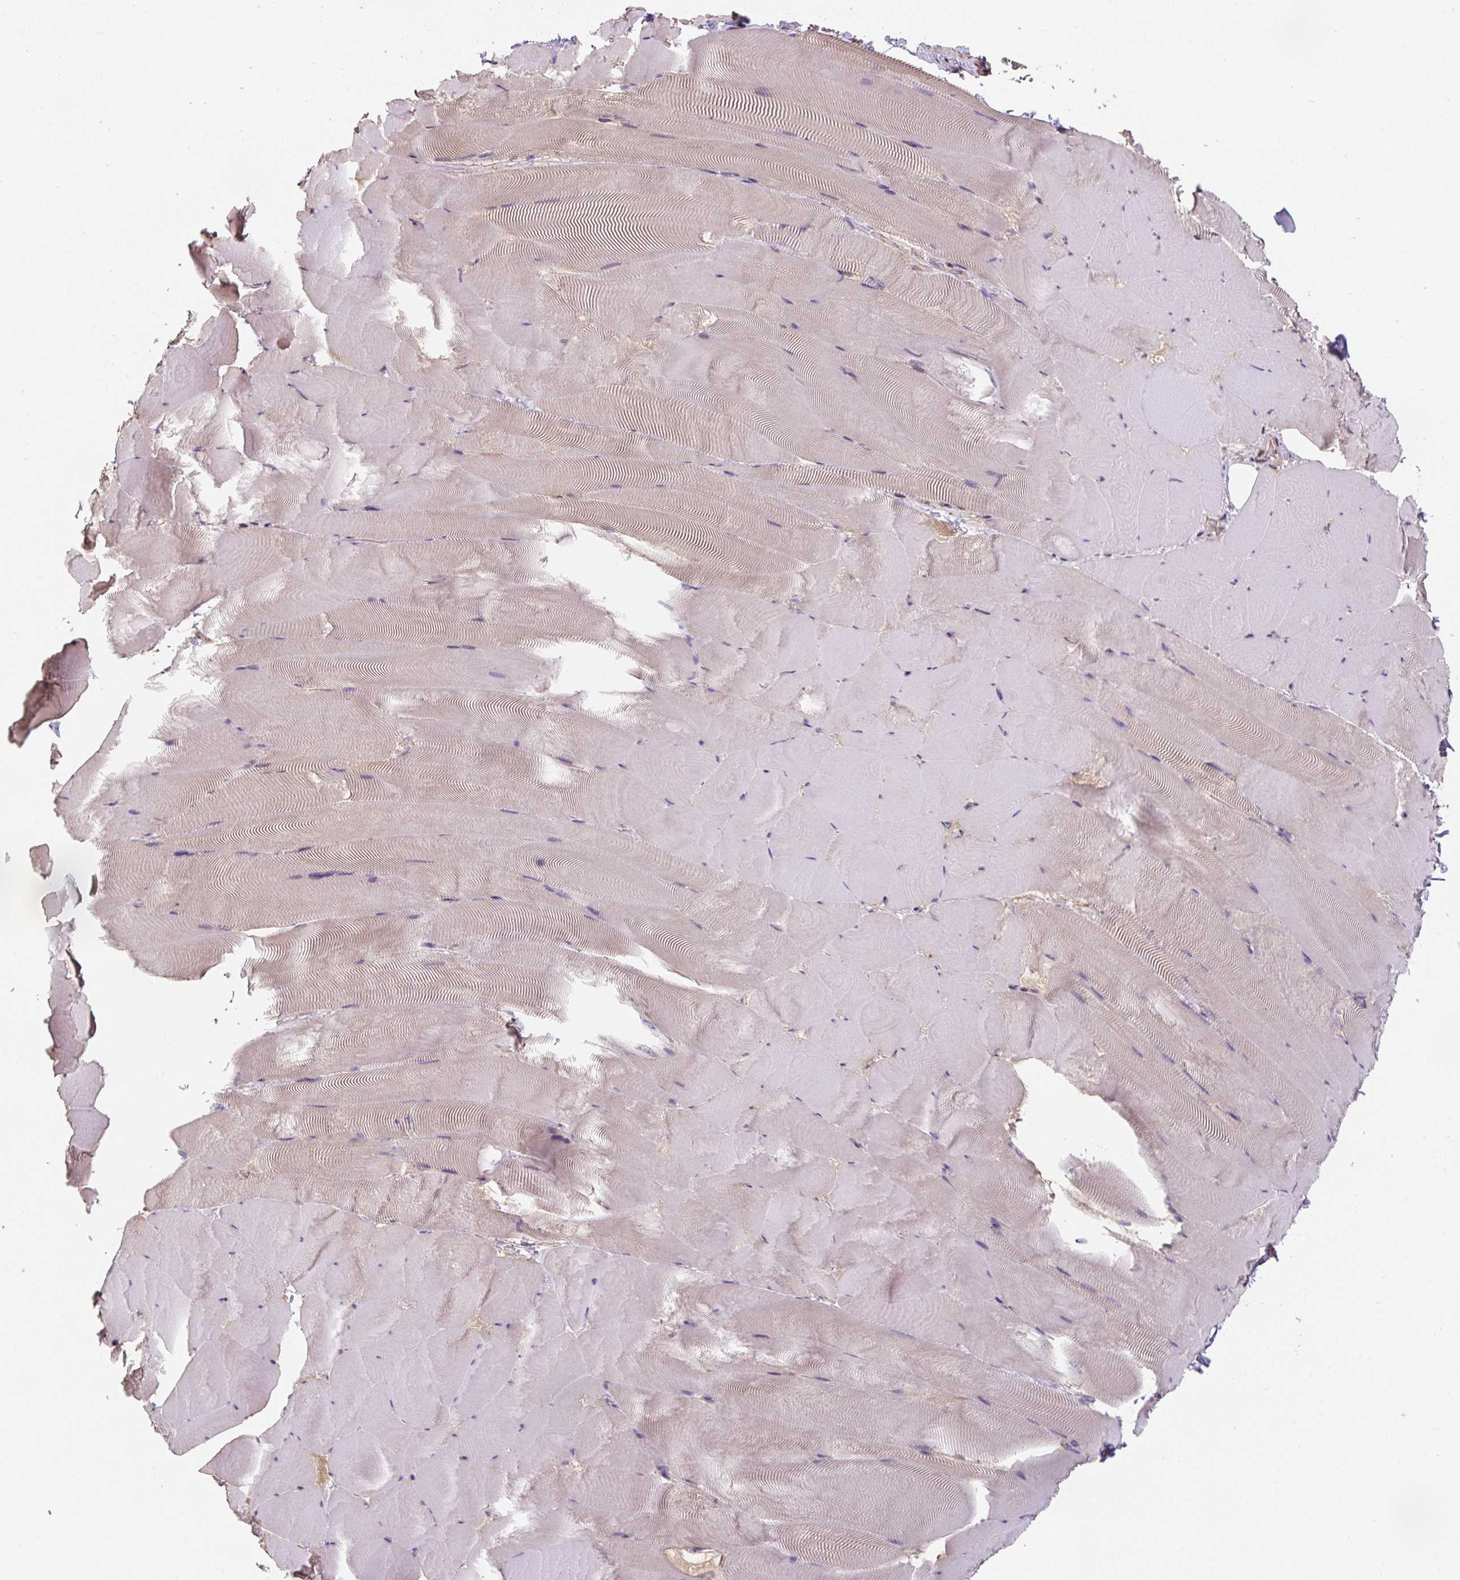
{"staining": {"intensity": "weak", "quantity": "<25%", "location": "cytoplasmic/membranous,nuclear"}, "tissue": "skeletal muscle", "cell_type": "Myocytes", "image_type": "normal", "snomed": [{"axis": "morphology", "description": "Normal tissue, NOS"}, {"axis": "topography", "description": "Skeletal muscle"}], "caption": "Immunohistochemical staining of unremarkable skeletal muscle displays no significant positivity in myocytes.", "gene": "ST13", "patient": {"sex": "female", "age": 64}}